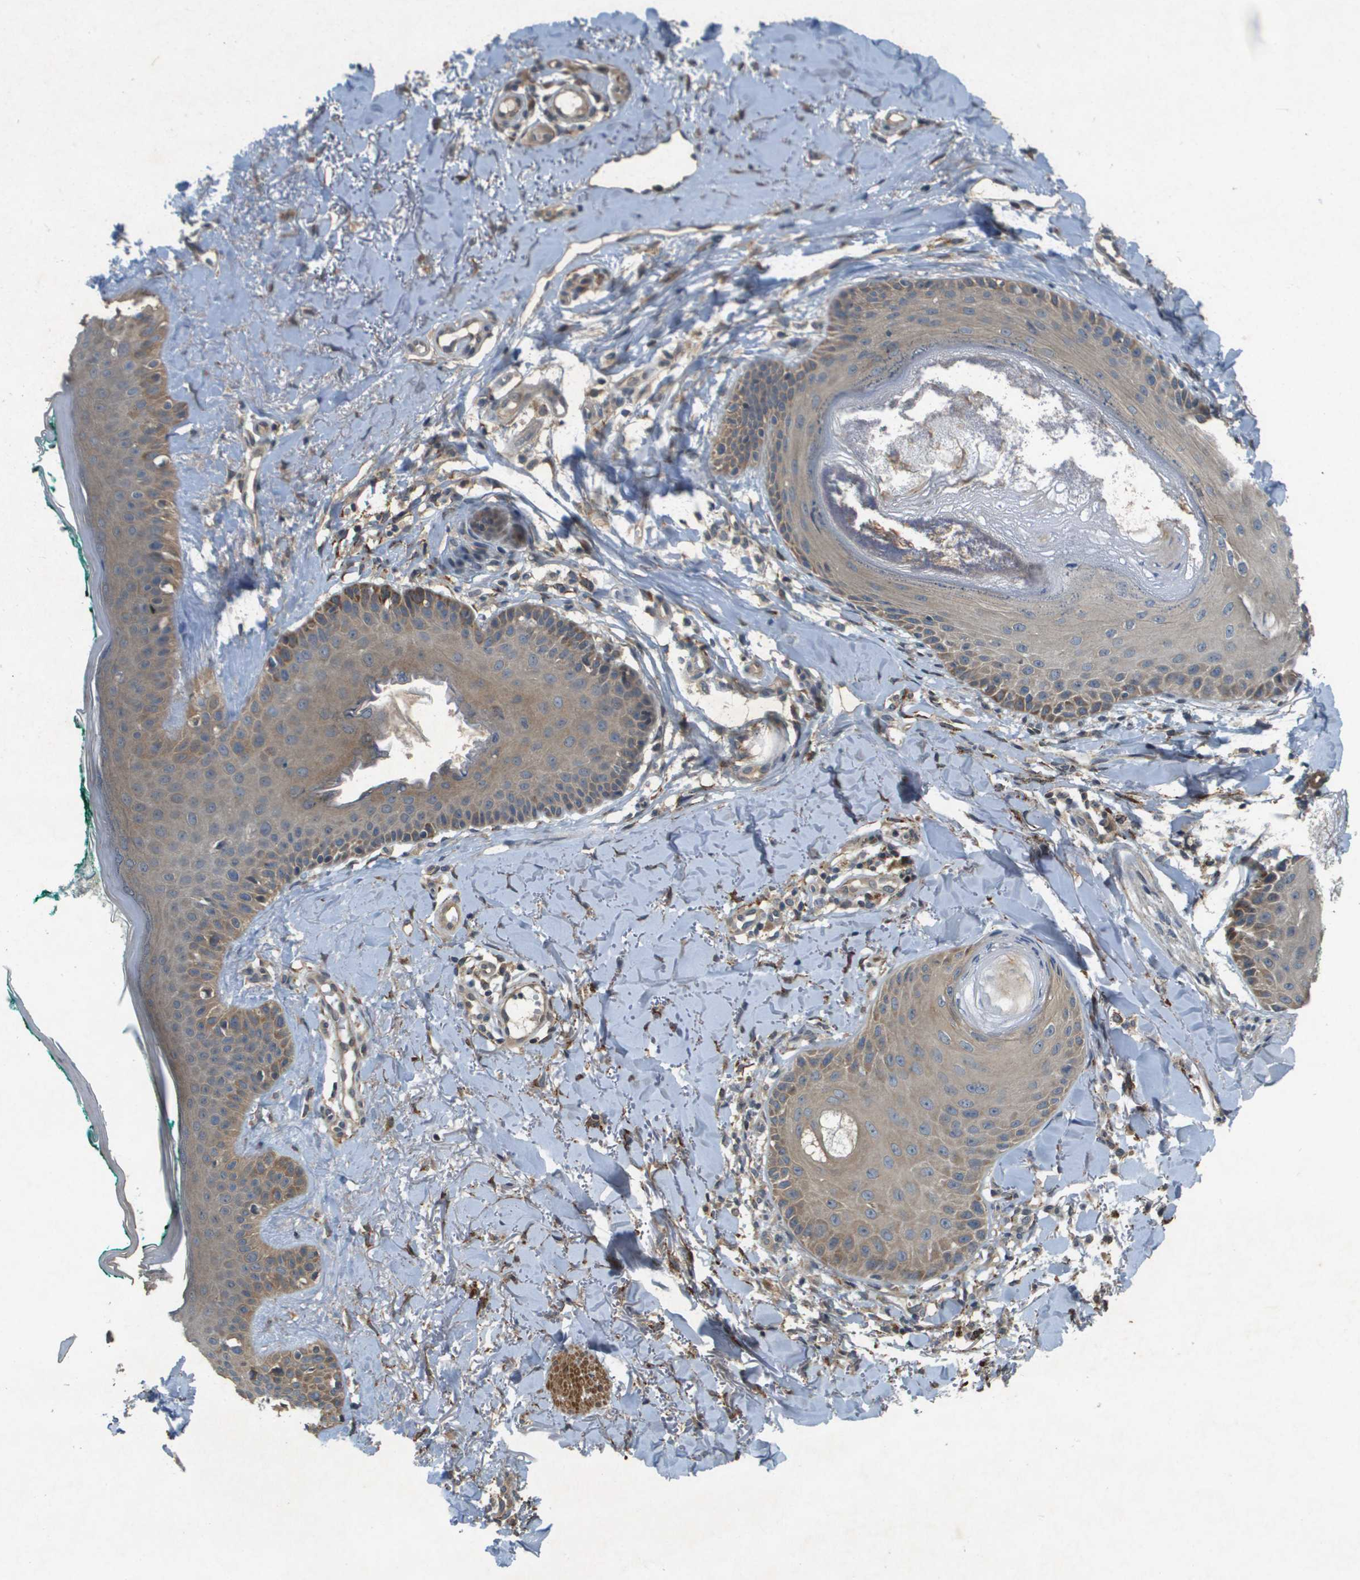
{"staining": {"intensity": "weak", "quantity": ">75%", "location": "cytoplasmic/membranous"}, "tissue": "skin cancer", "cell_type": "Tumor cells", "image_type": "cancer", "snomed": [{"axis": "morphology", "description": "Basal cell carcinoma"}, {"axis": "topography", "description": "Skin"}], "caption": "Weak cytoplasmic/membranous staining is appreciated in about >75% of tumor cells in skin cancer.", "gene": "CDKN2C", "patient": {"sex": "male", "age": 43}}